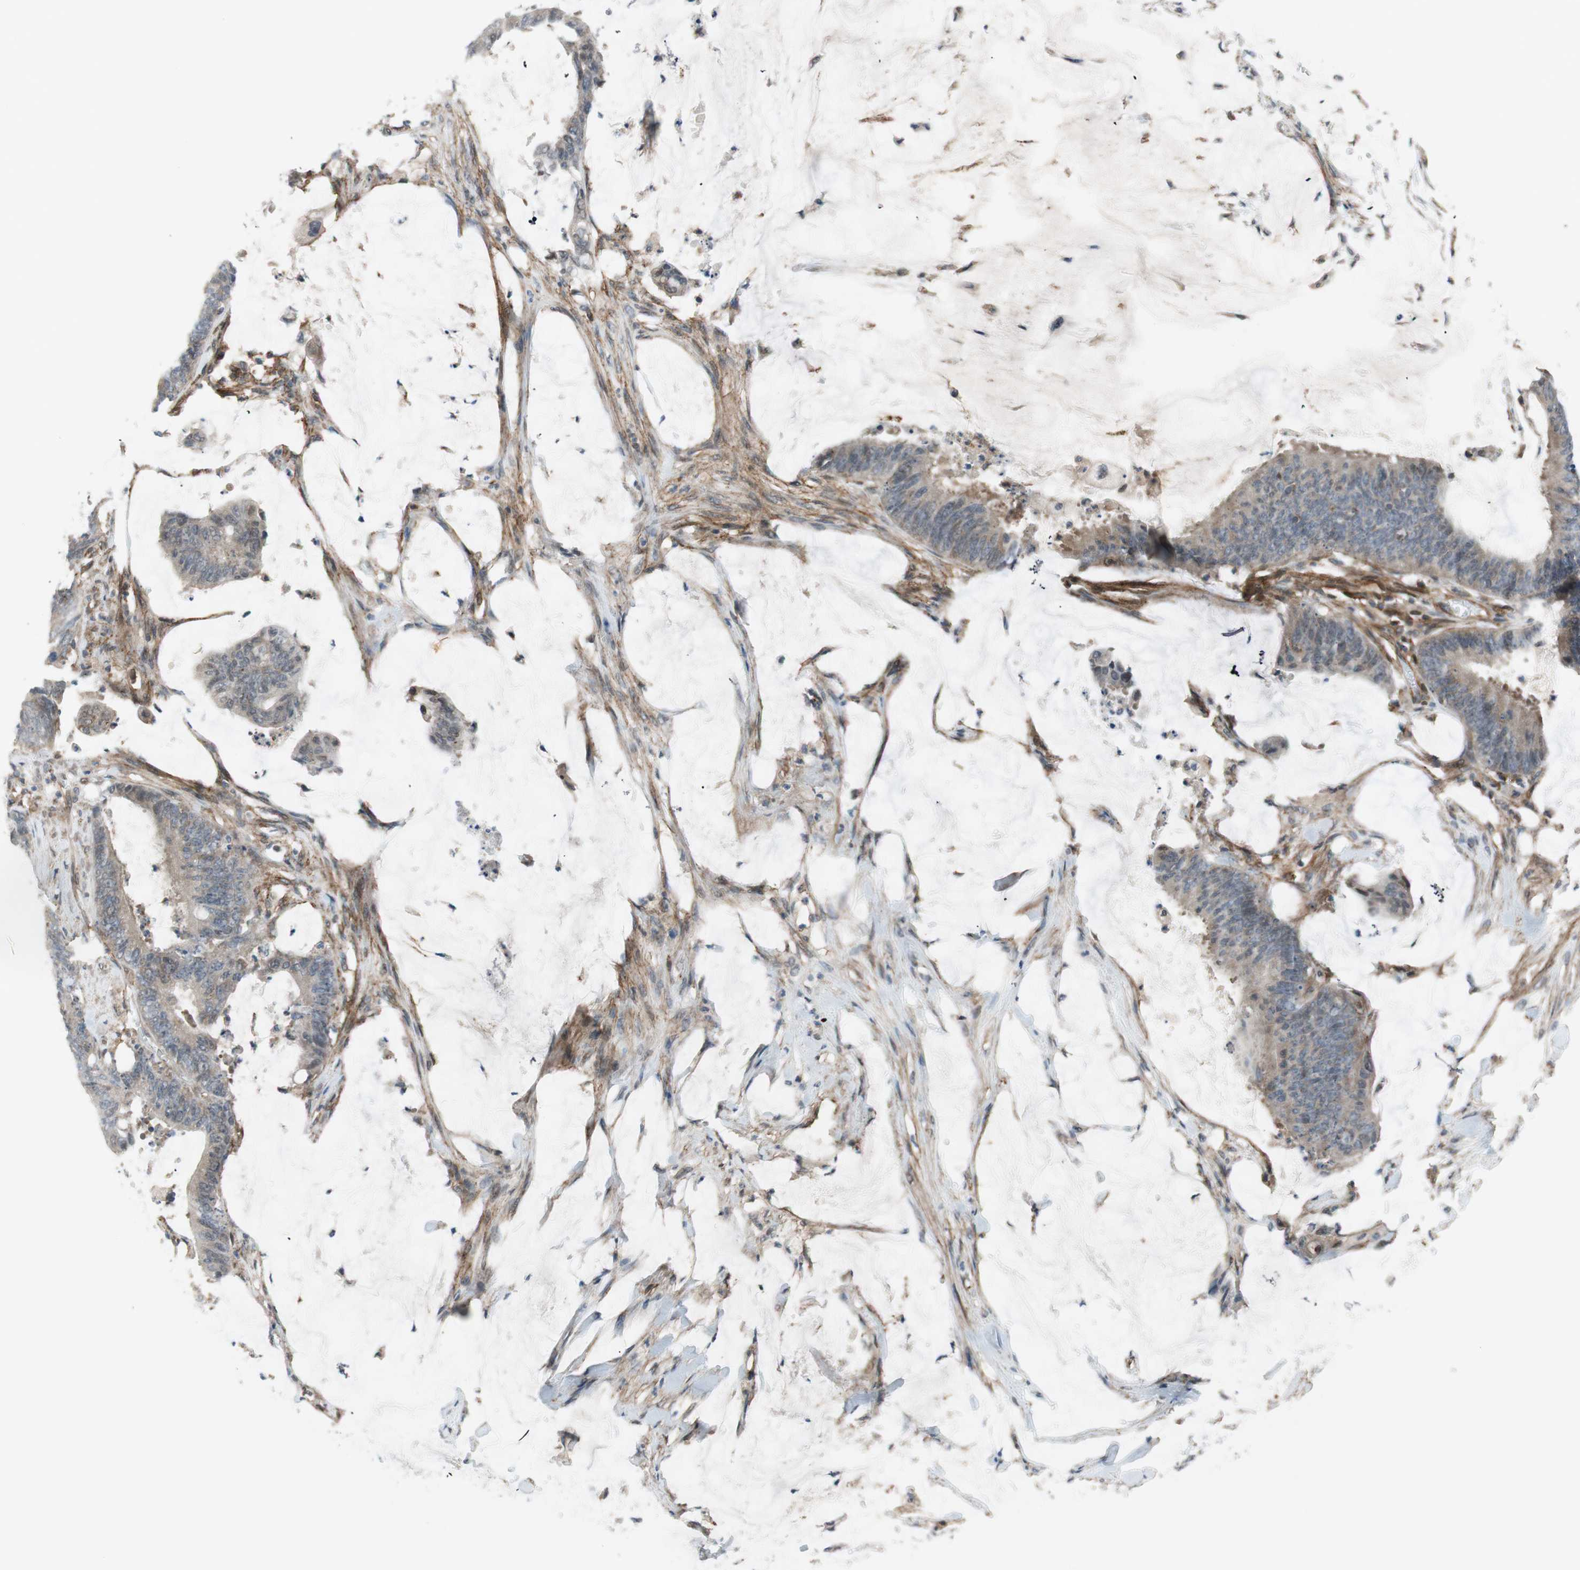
{"staining": {"intensity": "weak", "quantity": ">75%", "location": "cytoplasmic/membranous"}, "tissue": "colorectal cancer", "cell_type": "Tumor cells", "image_type": "cancer", "snomed": [{"axis": "morphology", "description": "Adenocarcinoma, NOS"}, {"axis": "topography", "description": "Rectum"}], "caption": "Human colorectal adenocarcinoma stained for a protein (brown) displays weak cytoplasmic/membranous positive positivity in approximately >75% of tumor cells.", "gene": "GRHL1", "patient": {"sex": "female", "age": 66}}